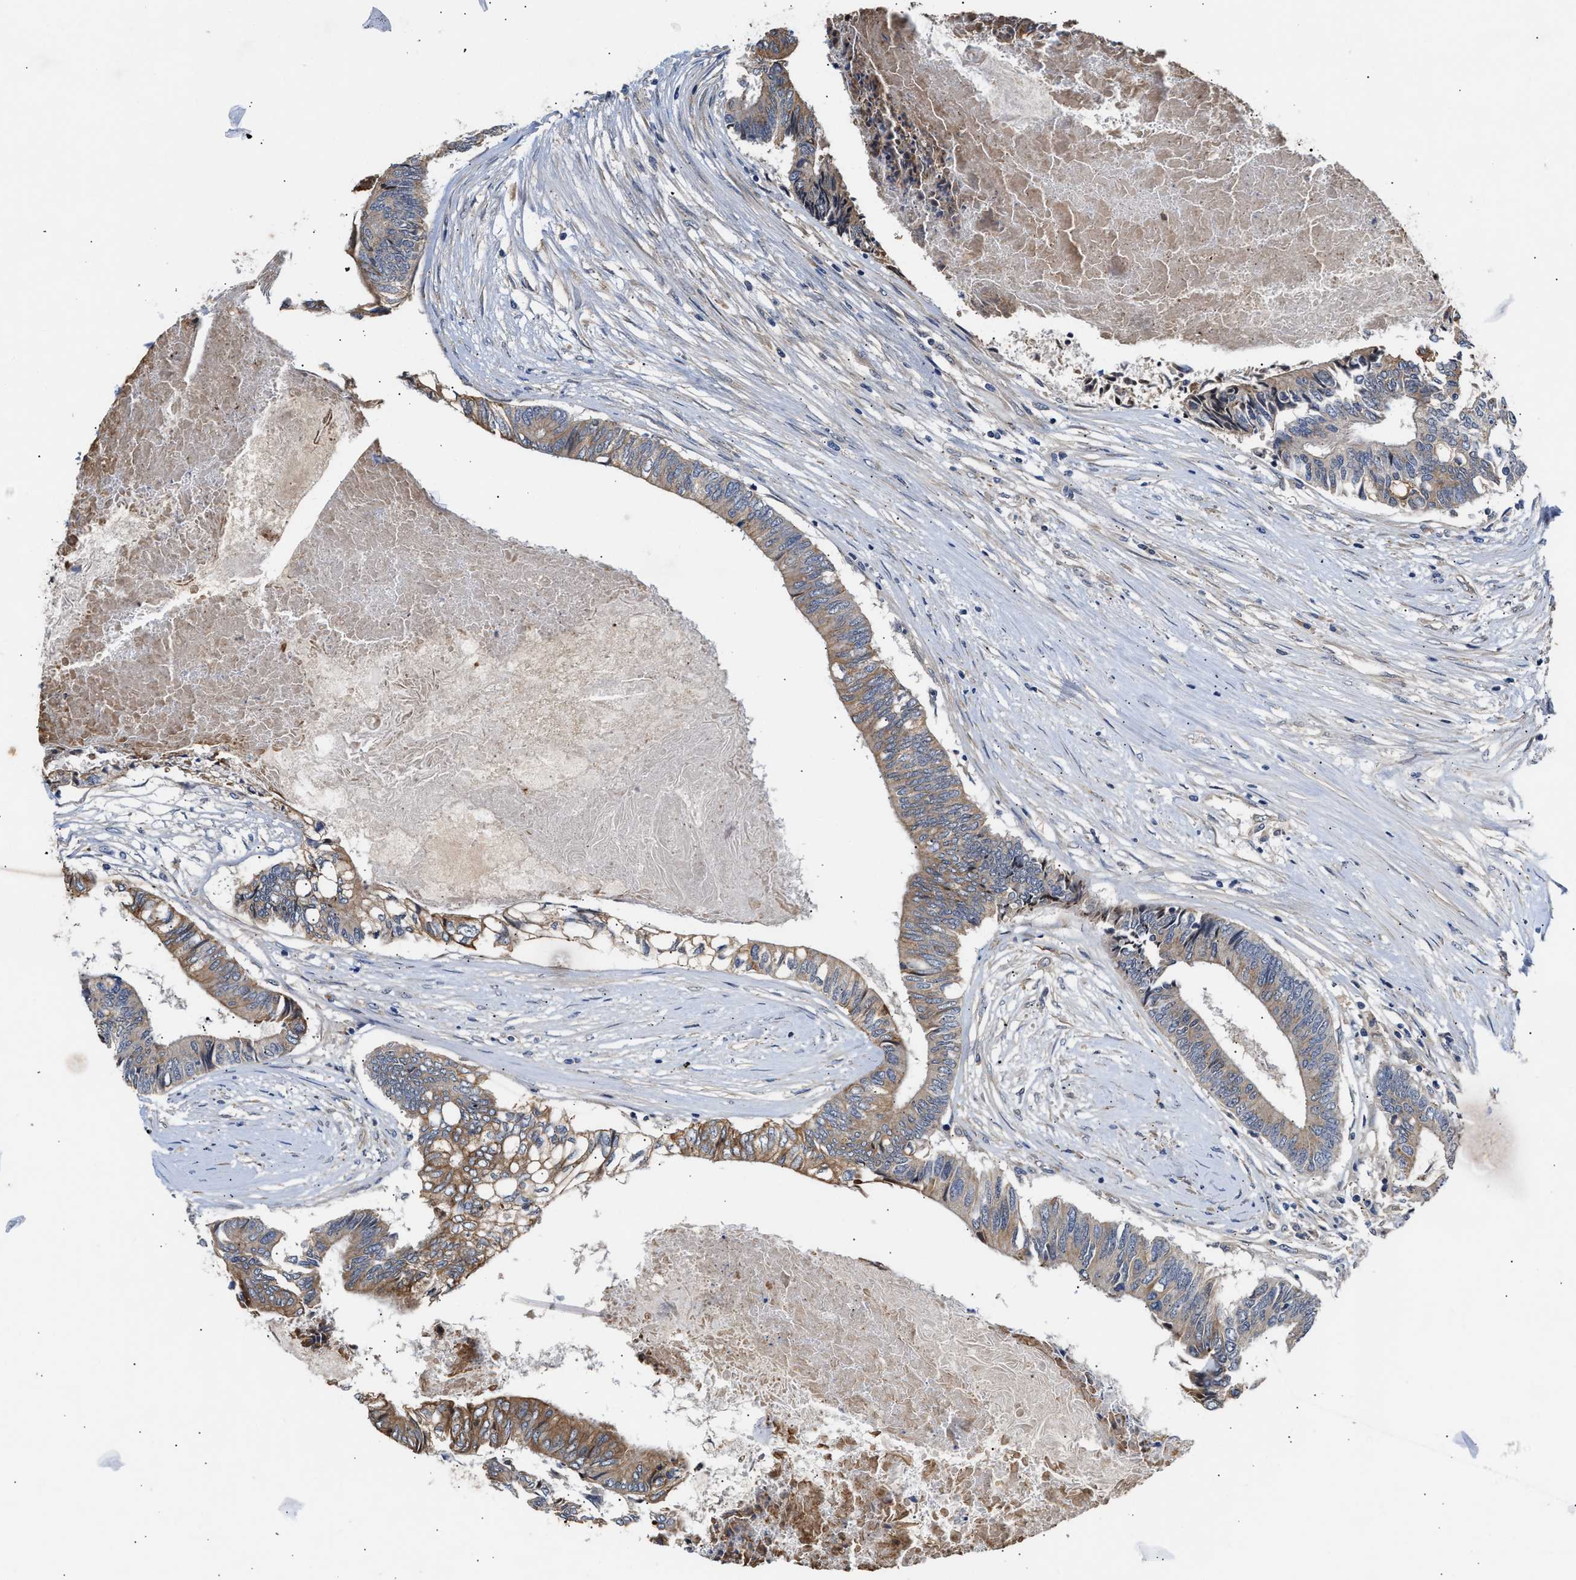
{"staining": {"intensity": "moderate", "quantity": "<25%", "location": "cytoplasmic/membranous"}, "tissue": "colorectal cancer", "cell_type": "Tumor cells", "image_type": "cancer", "snomed": [{"axis": "morphology", "description": "Adenocarcinoma, NOS"}, {"axis": "topography", "description": "Rectum"}], "caption": "Brown immunohistochemical staining in colorectal adenocarcinoma demonstrates moderate cytoplasmic/membranous expression in approximately <25% of tumor cells.", "gene": "CCDC146", "patient": {"sex": "male", "age": 63}}